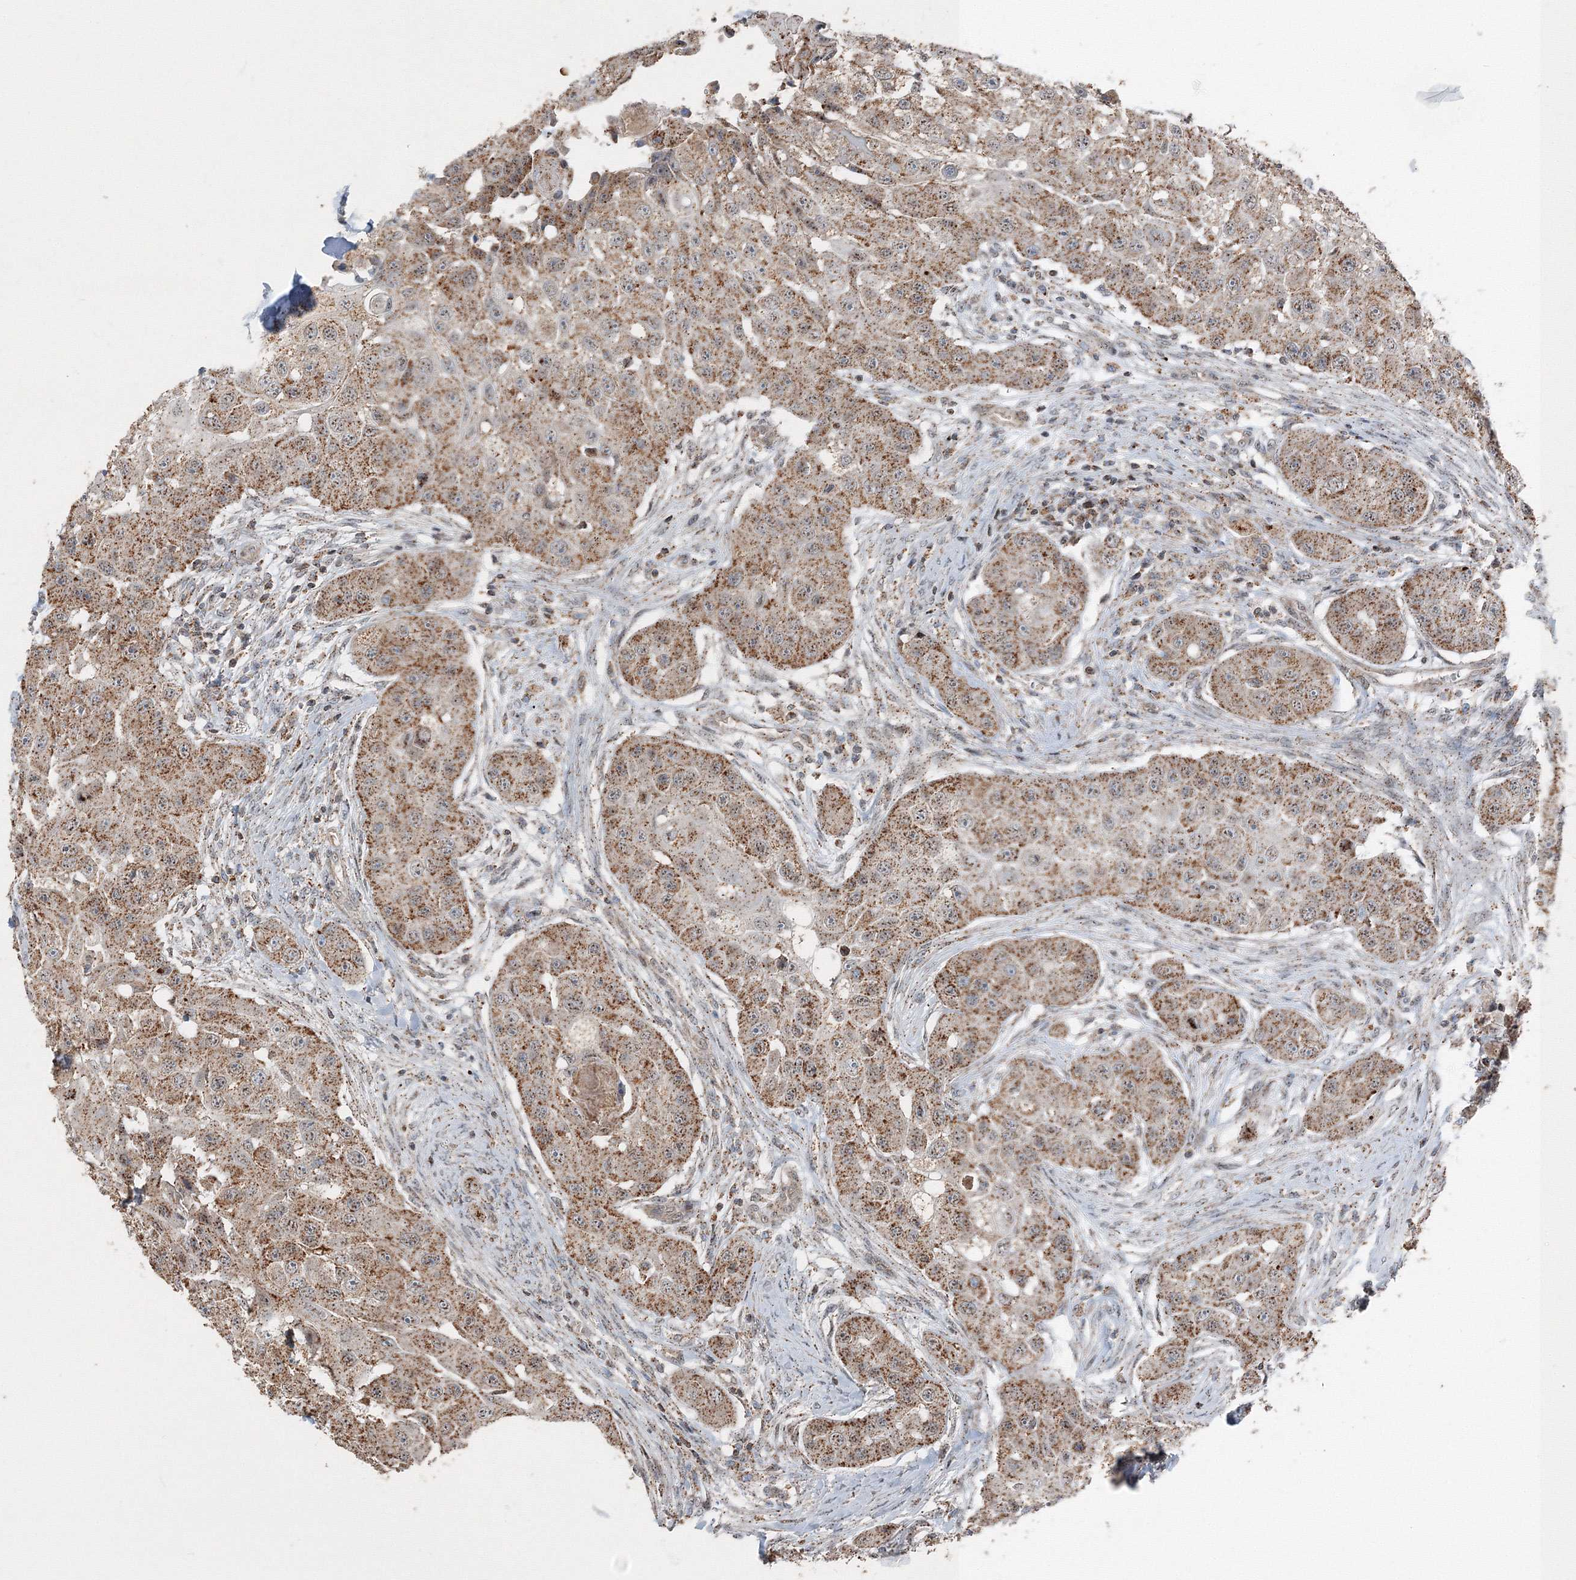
{"staining": {"intensity": "moderate", "quantity": ">75%", "location": "cytoplasmic/membranous"}, "tissue": "head and neck cancer", "cell_type": "Tumor cells", "image_type": "cancer", "snomed": [{"axis": "morphology", "description": "Normal tissue, NOS"}, {"axis": "morphology", "description": "Squamous cell carcinoma, NOS"}, {"axis": "topography", "description": "Skeletal muscle"}, {"axis": "topography", "description": "Head-Neck"}], "caption": "High-magnification brightfield microscopy of head and neck squamous cell carcinoma stained with DAB (brown) and counterstained with hematoxylin (blue). tumor cells exhibit moderate cytoplasmic/membranous staining is identified in approximately>75% of cells.", "gene": "AASDH", "patient": {"sex": "male", "age": 51}}